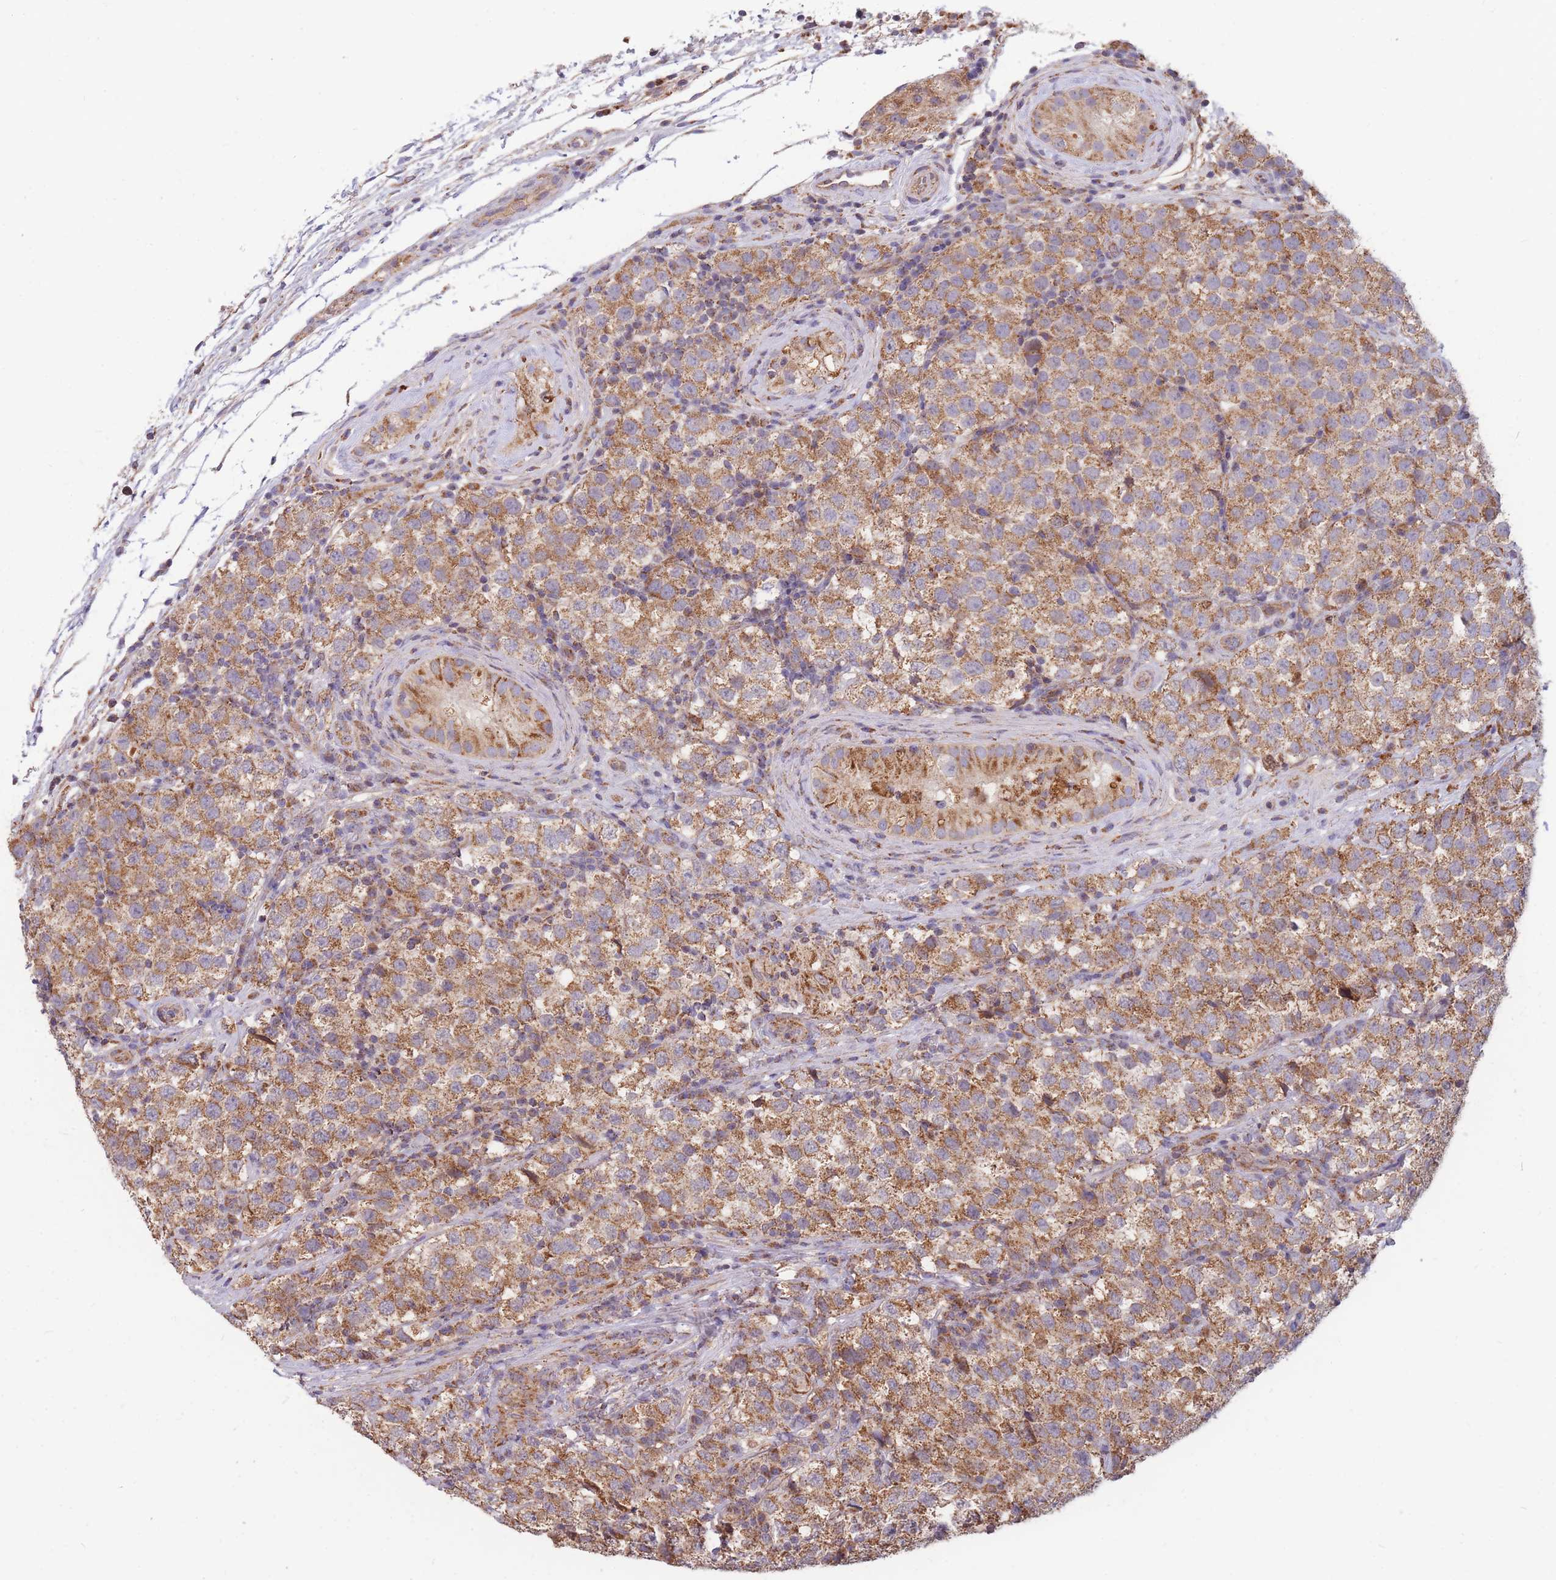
{"staining": {"intensity": "moderate", "quantity": ">75%", "location": "cytoplasmic/membranous"}, "tissue": "testis cancer", "cell_type": "Tumor cells", "image_type": "cancer", "snomed": [{"axis": "morphology", "description": "Seminoma, NOS"}, {"axis": "topography", "description": "Testis"}], "caption": "There is medium levels of moderate cytoplasmic/membranous staining in tumor cells of seminoma (testis), as demonstrated by immunohistochemical staining (brown color).", "gene": "PTPMT1", "patient": {"sex": "male", "age": 34}}